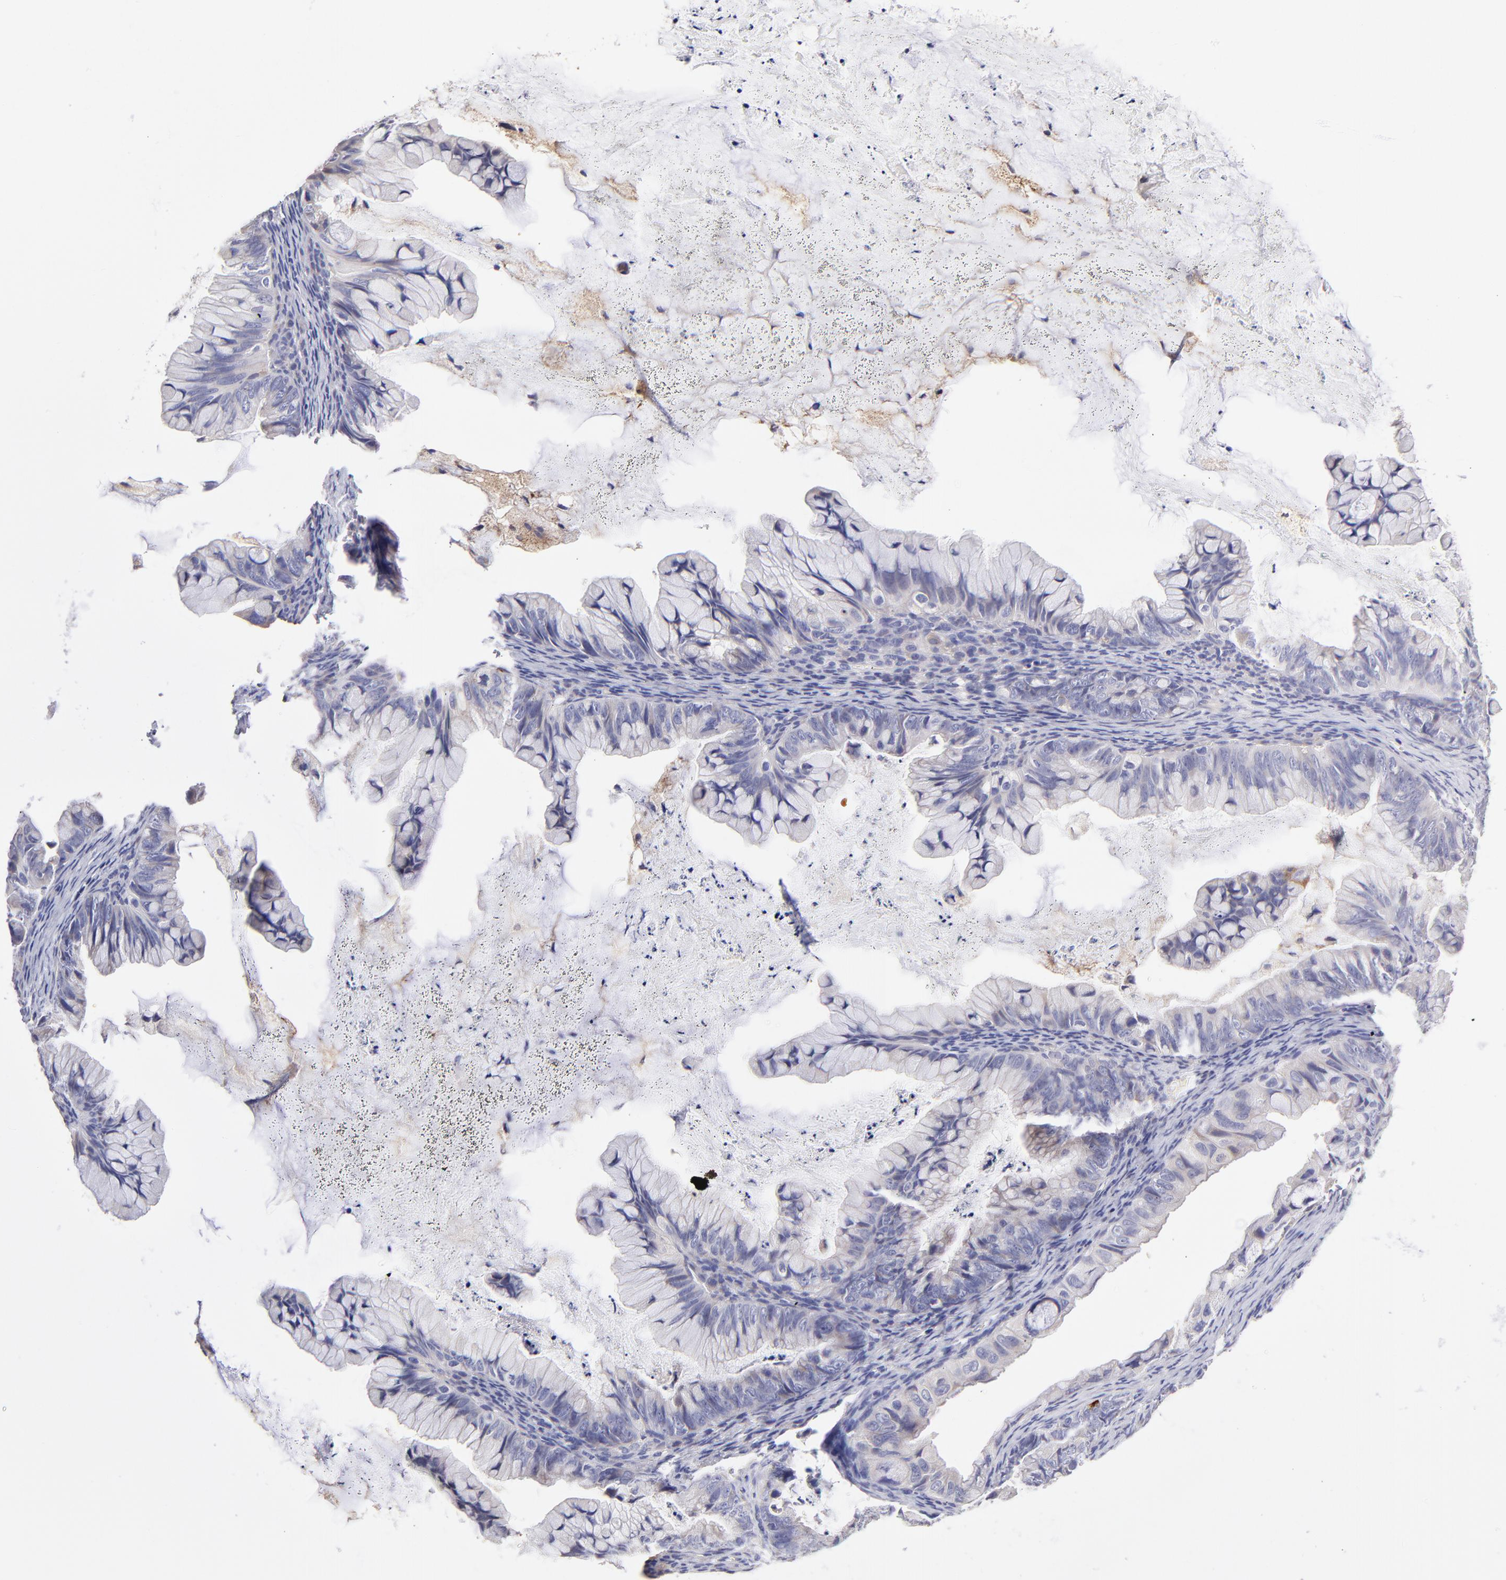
{"staining": {"intensity": "weak", "quantity": "25%-75%", "location": "cytoplasmic/membranous"}, "tissue": "ovarian cancer", "cell_type": "Tumor cells", "image_type": "cancer", "snomed": [{"axis": "morphology", "description": "Cystadenocarcinoma, mucinous, NOS"}, {"axis": "topography", "description": "Ovary"}], "caption": "Weak cytoplasmic/membranous protein expression is identified in approximately 25%-75% of tumor cells in ovarian cancer.", "gene": "GCSAM", "patient": {"sex": "female", "age": 36}}